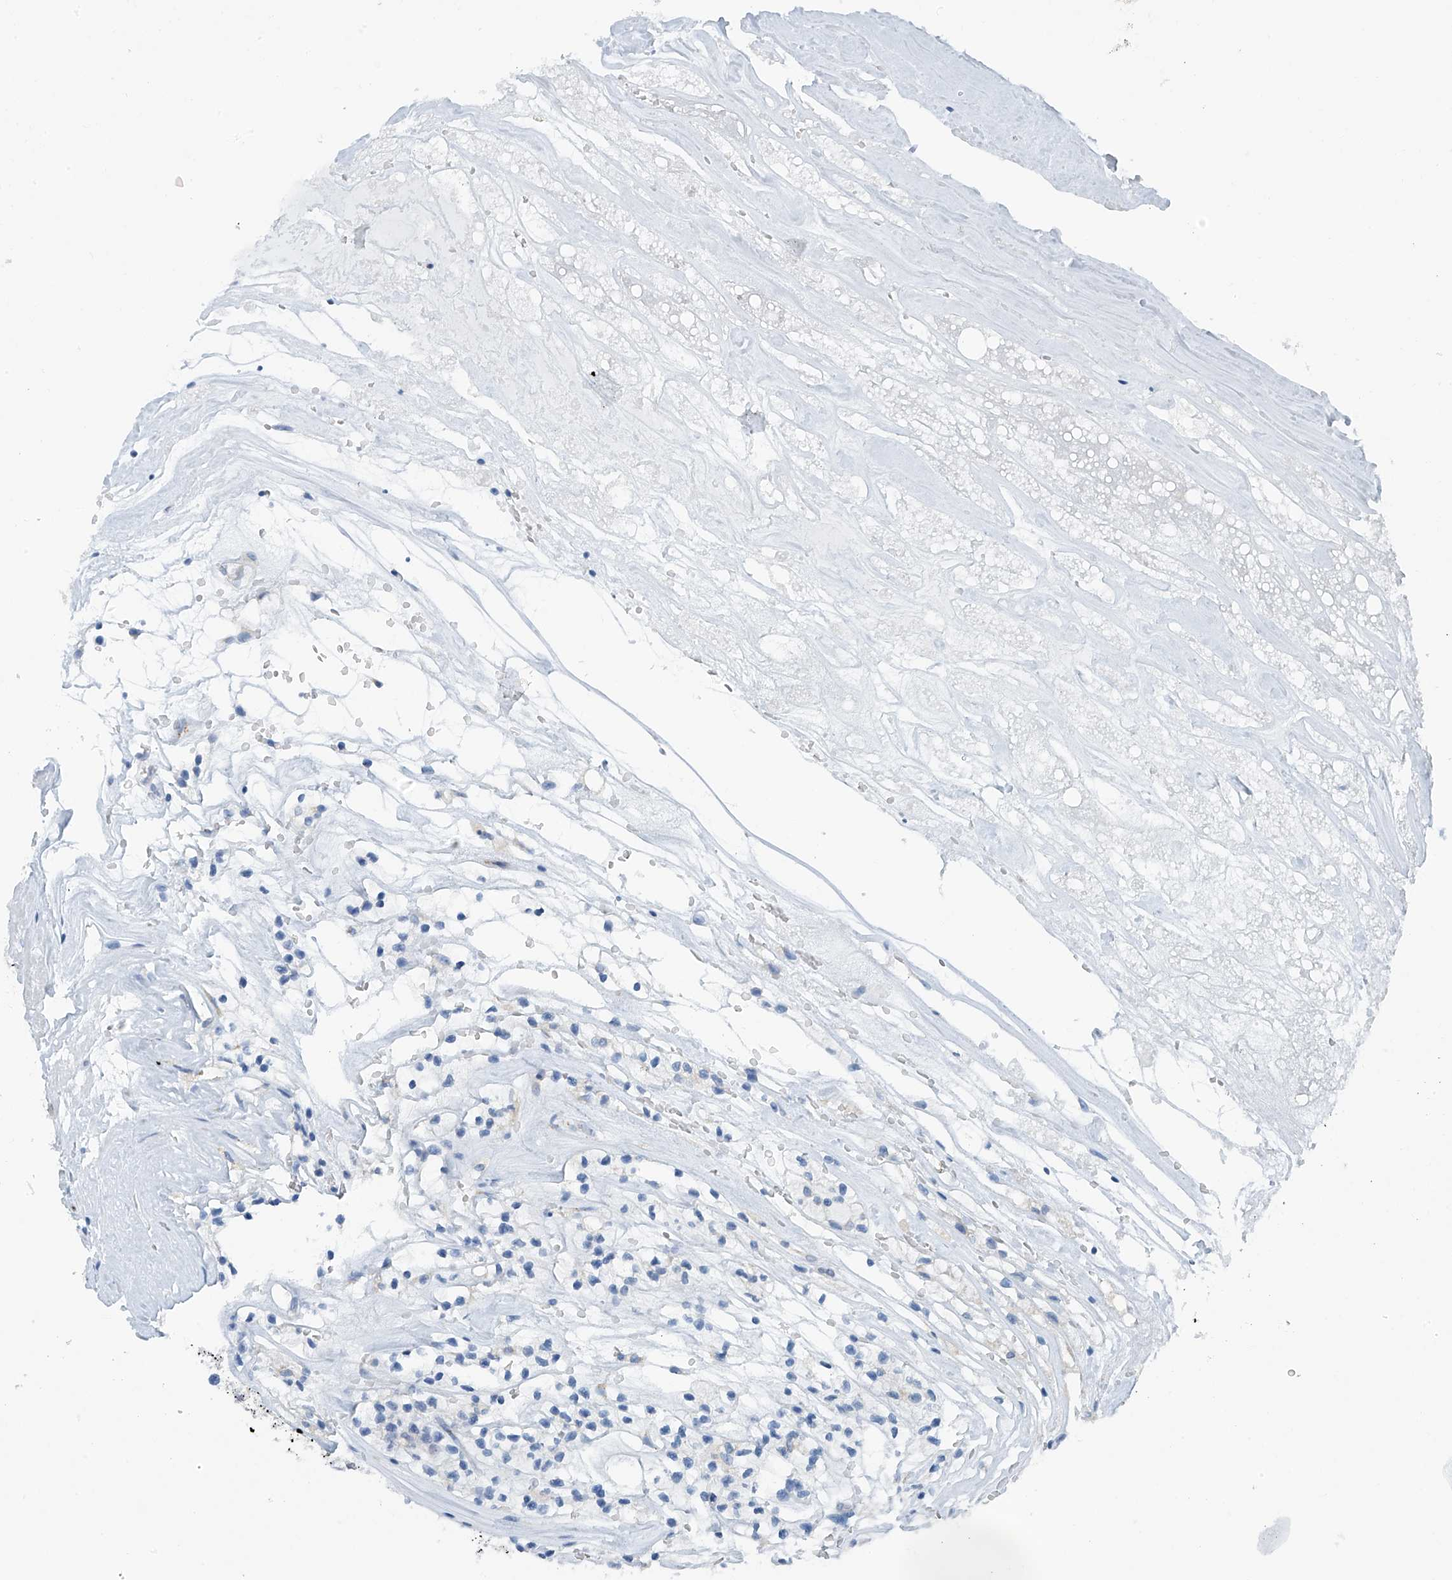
{"staining": {"intensity": "negative", "quantity": "none", "location": "none"}, "tissue": "renal cancer", "cell_type": "Tumor cells", "image_type": "cancer", "snomed": [{"axis": "morphology", "description": "Adenocarcinoma, NOS"}, {"axis": "topography", "description": "Kidney"}], "caption": "Immunohistochemistry (IHC) micrograph of human renal adenocarcinoma stained for a protein (brown), which demonstrates no positivity in tumor cells.", "gene": "RCN2", "patient": {"sex": "female", "age": 57}}